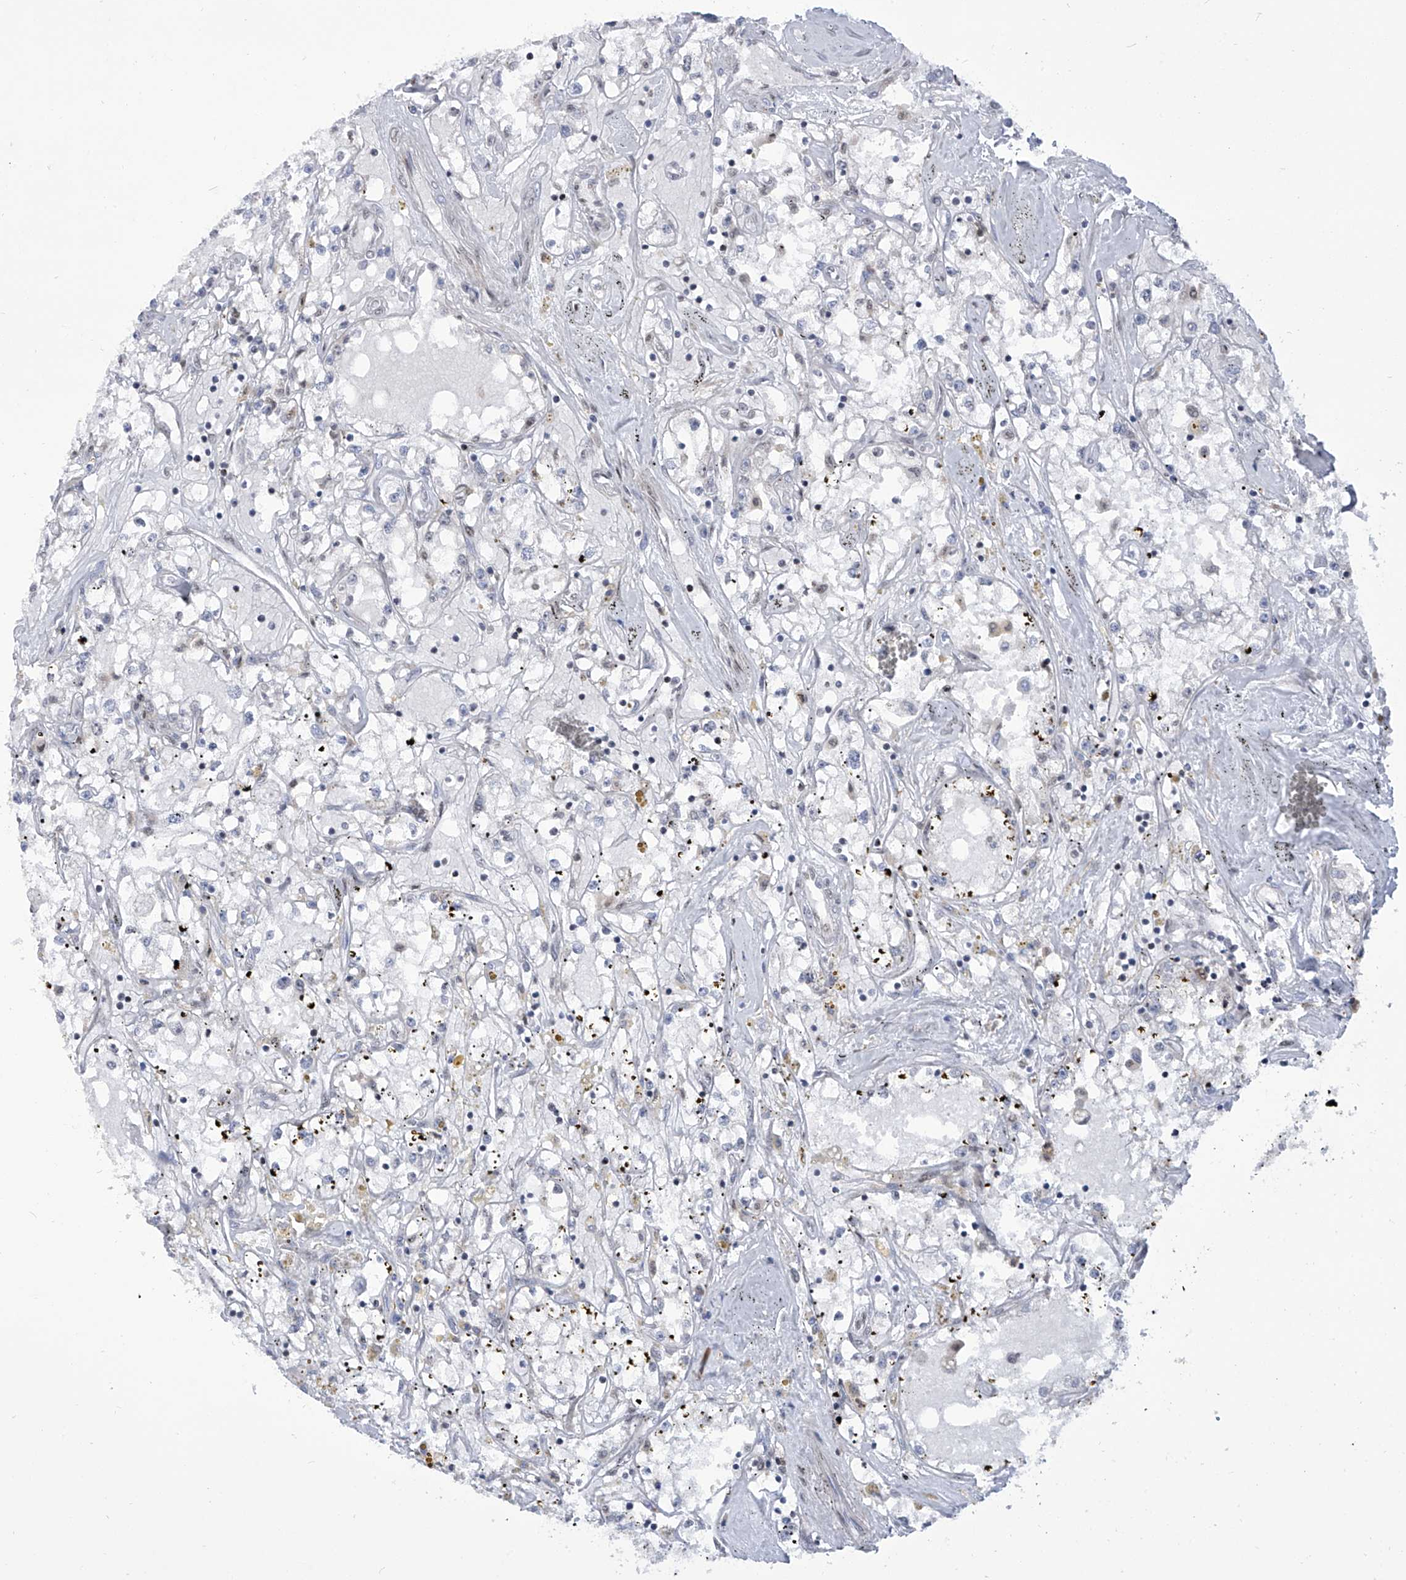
{"staining": {"intensity": "negative", "quantity": "none", "location": "none"}, "tissue": "renal cancer", "cell_type": "Tumor cells", "image_type": "cancer", "snomed": [{"axis": "morphology", "description": "Adenocarcinoma, NOS"}, {"axis": "topography", "description": "Kidney"}], "caption": "Renal adenocarcinoma was stained to show a protein in brown. There is no significant expression in tumor cells.", "gene": "CEP290", "patient": {"sex": "male", "age": 56}}